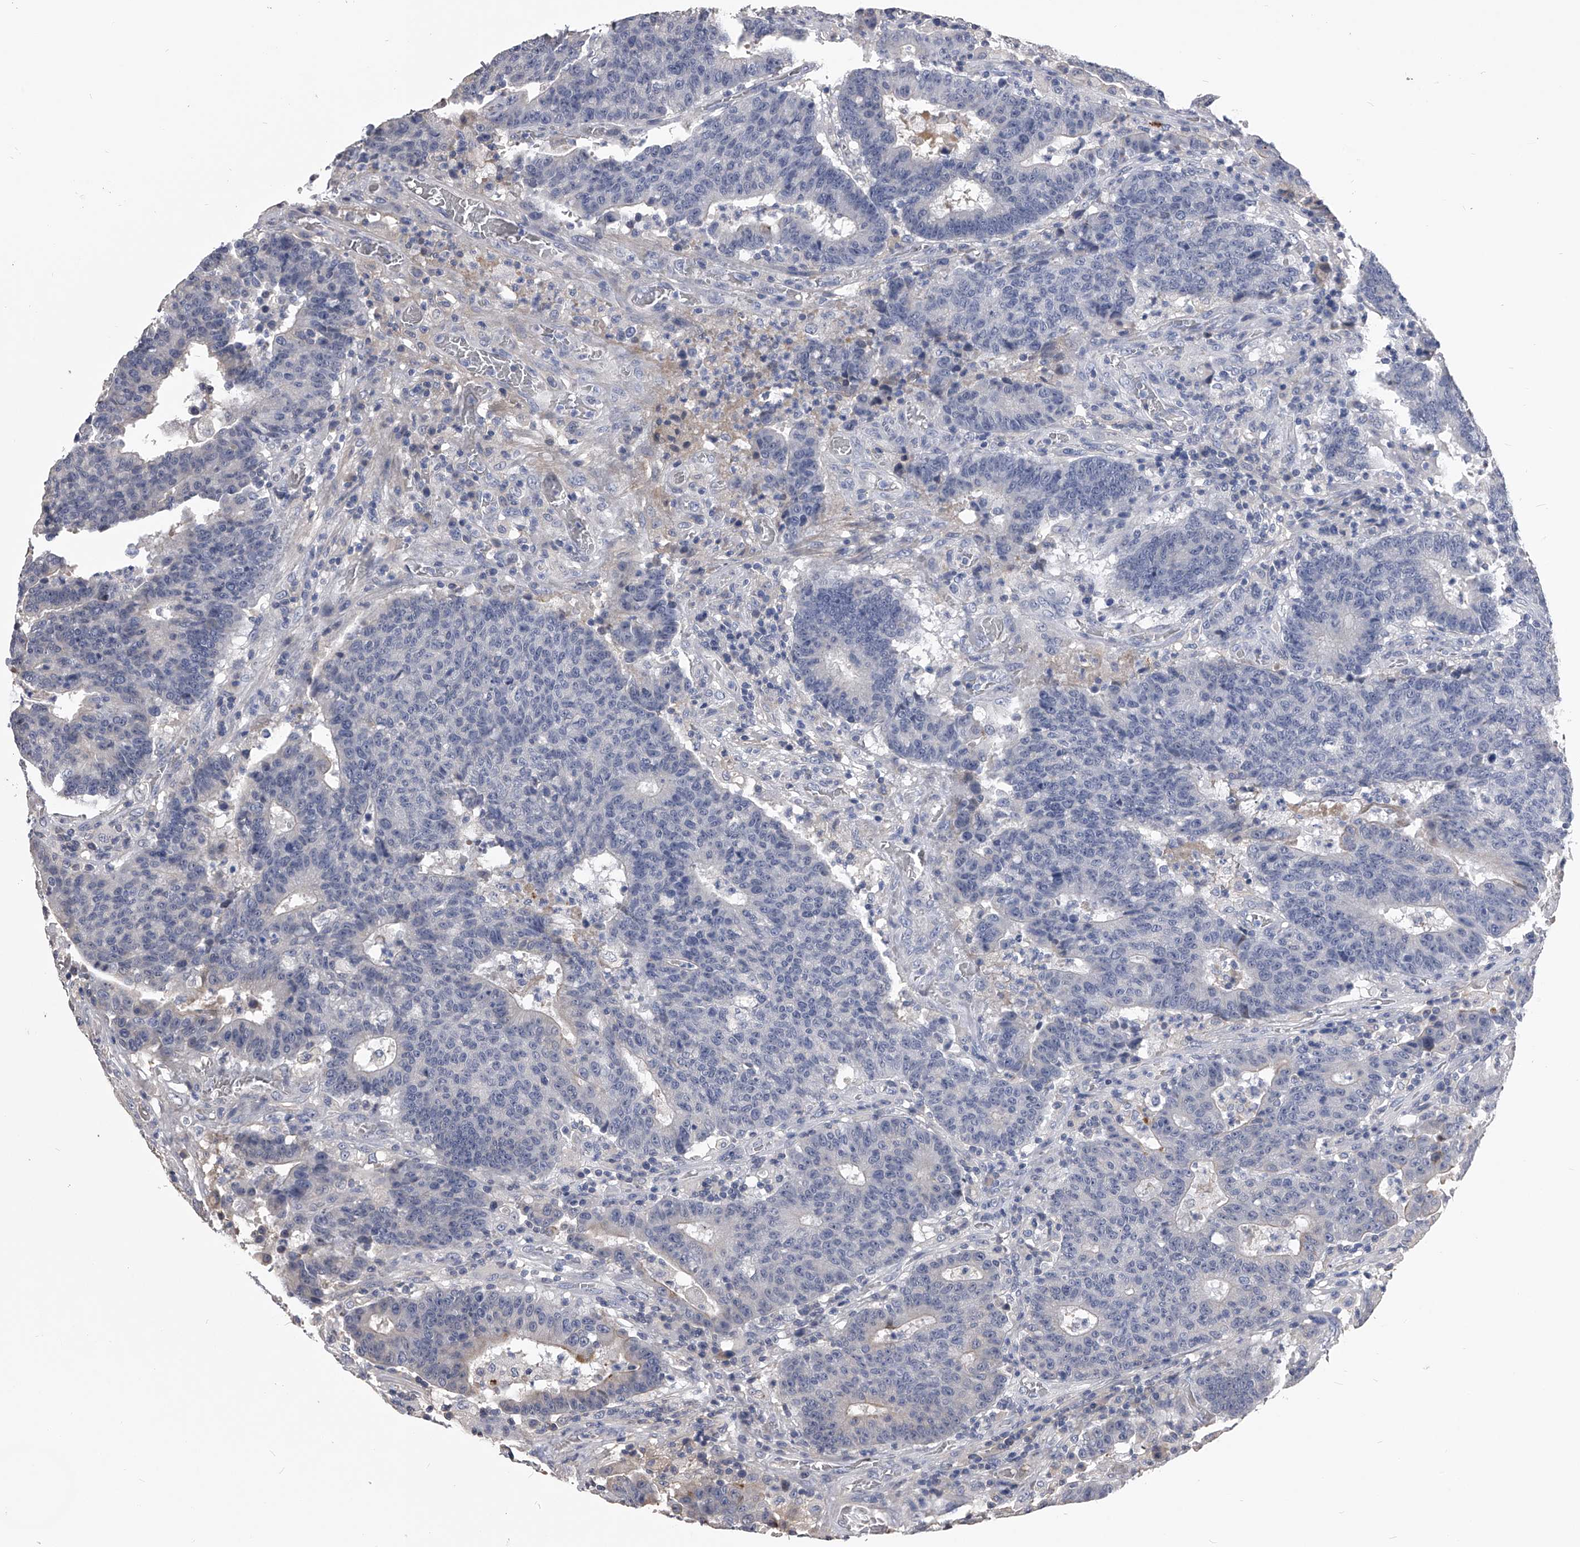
{"staining": {"intensity": "negative", "quantity": "none", "location": "none"}, "tissue": "colorectal cancer", "cell_type": "Tumor cells", "image_type": "cancer", "snomed": [{"axis": "morphology", "description": "Adenocarcinoma, NOS"}, {"axis": "topography", "description": "Colon"}], "caption": "Tumor cells are negative for protein expression in human adenocarcinoma (colorectal). The staining is performed using DAB brown chromogen with nuclei counter-stained in using hematoxylin.", "gene": "MDN1", "patient": {"sex": "female", "age": 75}}